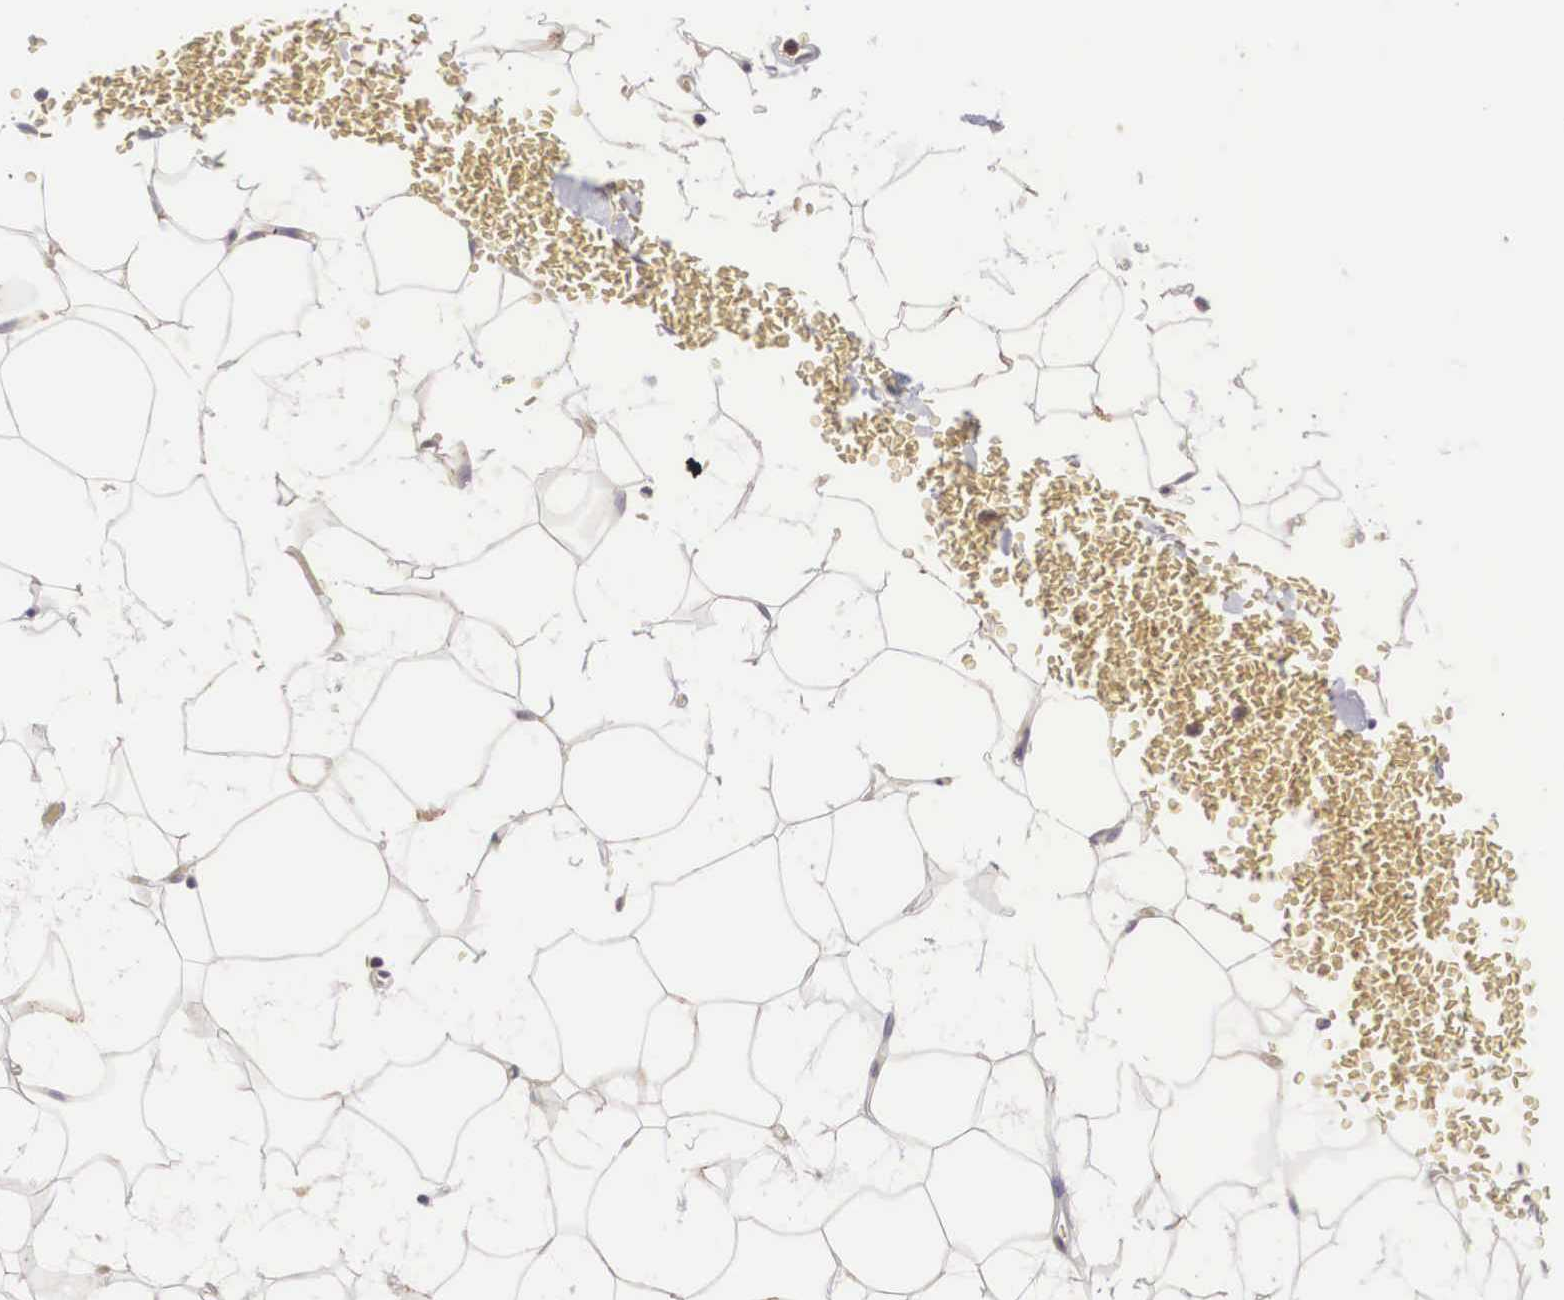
{"staining": {"intensity": "weak", "quantity": "25%-75%", "location": "nuclear"}, "tissue": "soft tissue", "cell_type": "Fibroblasts", "image_type": "normal", "snomed": [{"axis": "morphology", "description": "Normal tissue, NOS"}, {"axis": "morphology", "description": "Inflammation, NOS"}, {"axis": "topography", "description": "Lymph node"}, {"axis": "topography", "description": "Peripheral nerve tissue"}], "caption": "Soft tissue stained for a protein (brown) demonstrates weak nuclear positive staining in approximately 25%-75% of fibroblasts.", "gene": "ADSL", "patient": {"sex": "male", "age": 52}}